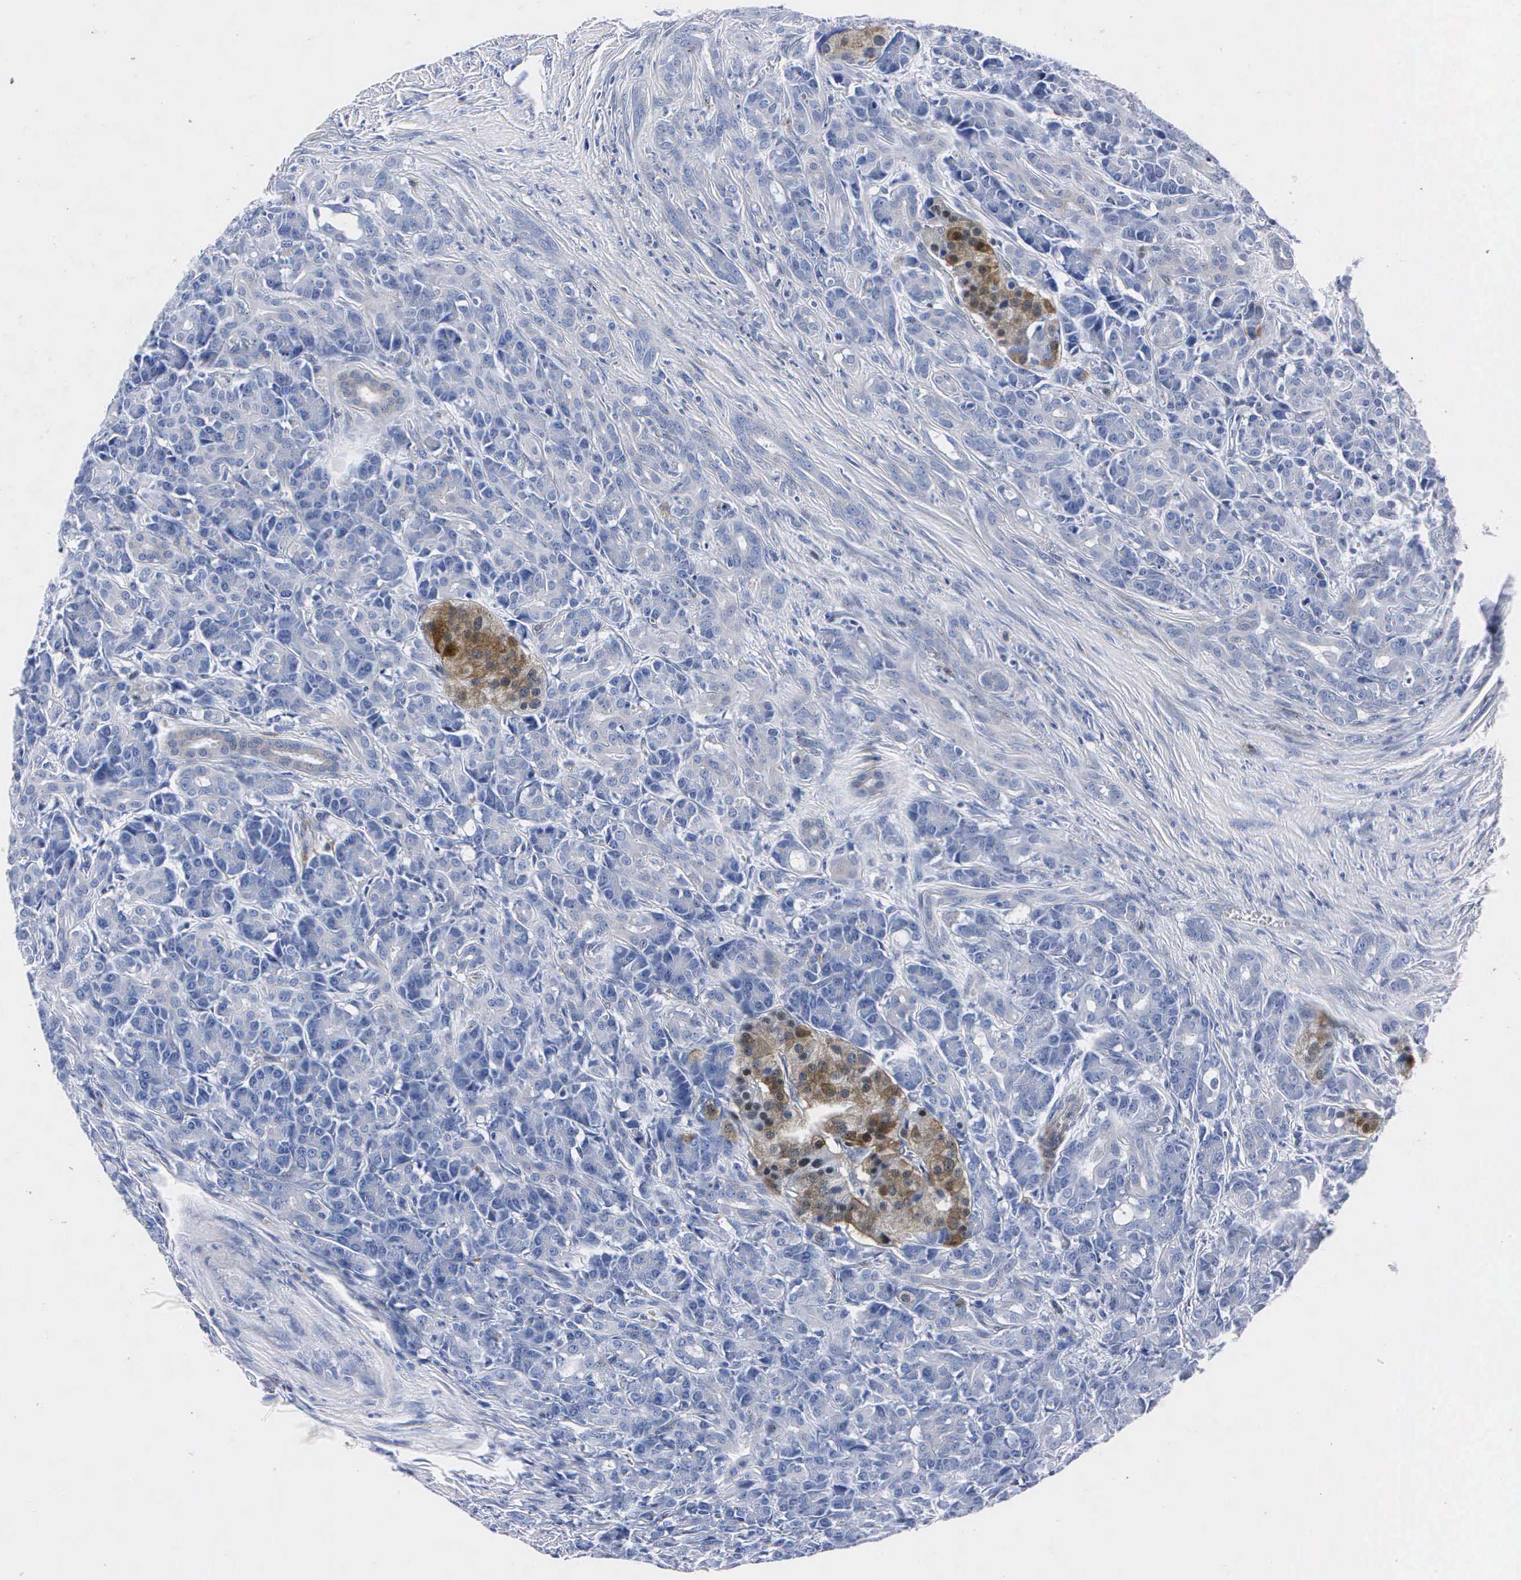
{"staining": {"intensity": "negative", "quantity": "none", "location": "none"}, "tissue": "pancreas", "cell_type": "Exocrine glandular cells", "image_type": "normal", "snomed": [{"axis": "morphology", "description": "Normal tissue, NOS"}, {"axis": "topography", "description": "Lymph node"}, {"axis": "topography", "description": "Pancreas"}], "caption": "The histopathology image displays no significant expression in exocrine glandular cells of pancreas. (Stains: DAB (3,3'-diaminobenzidine) immunohistochemistry with hematoxylin counter stain, Microscopy: brightfield microscopy at high magnification).", "gene": "ENO2", "patient": {"sex": "male", "age": 59}}